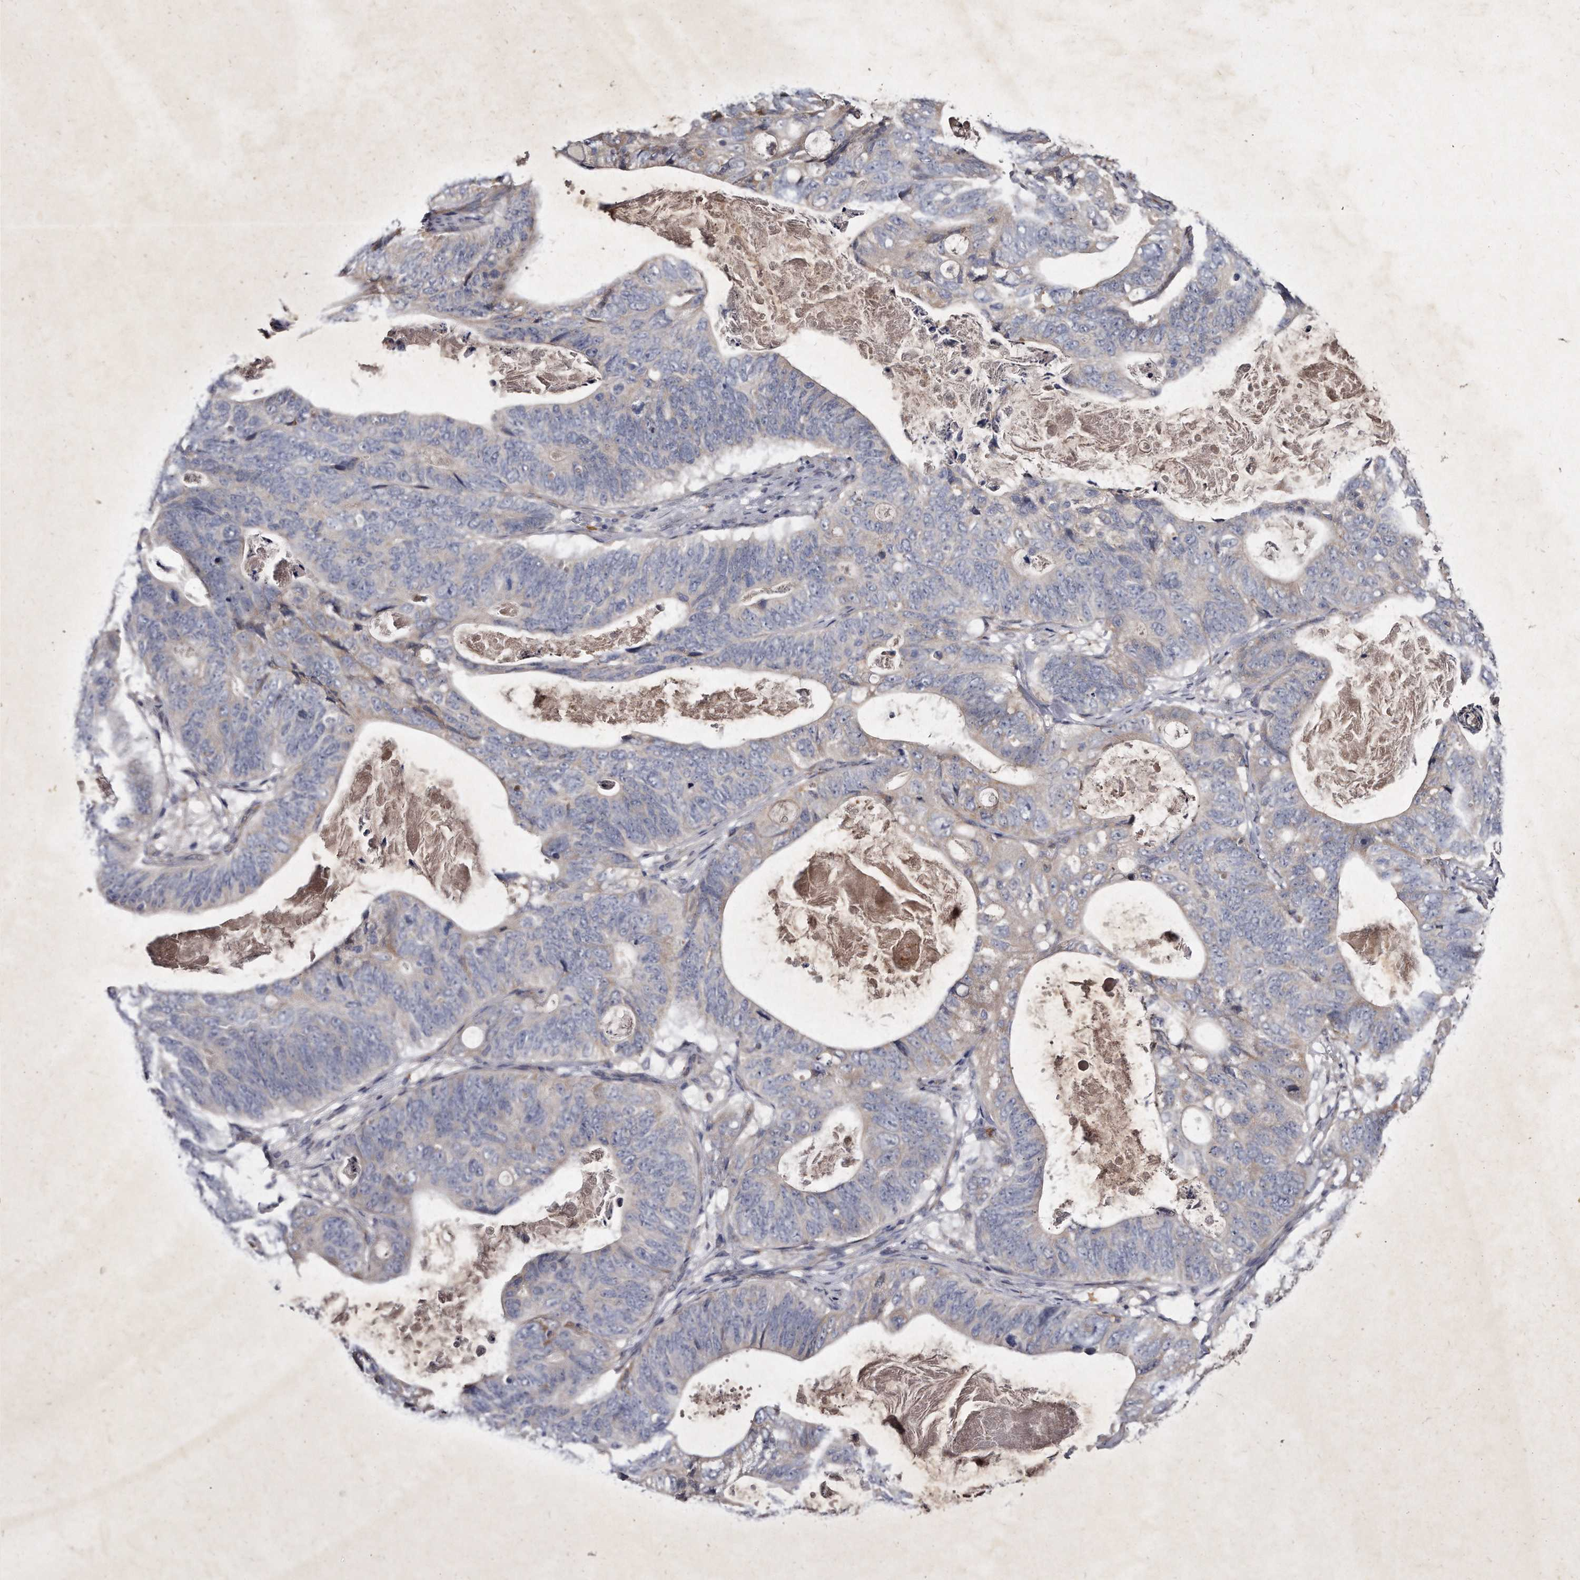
{"staining": {"intensity": "negative", "quantity": "none", "location": "none"}, "tissue": "stomach cancer", "cell_type": "Tumor cells", "image_type": "cancer", "snomed": [{"axis": "morphology", "description": "Normal tissue, NOS"}, {"axis": "morphology", "description": "Adenocarcinoma, NOS"}, {"axis": "topography", "description": "Stomach"}], "caption": "Tumor cells are negative for protein expression in human adenocarcinoma (stomach). (Brightfield microscopy of DAB (3,3'-diaminobenzidine) immunohistochemistry (IHC) at high magnification).", "gene": "KLHDC3", "patient": {"sex": "female", "age": 89}}